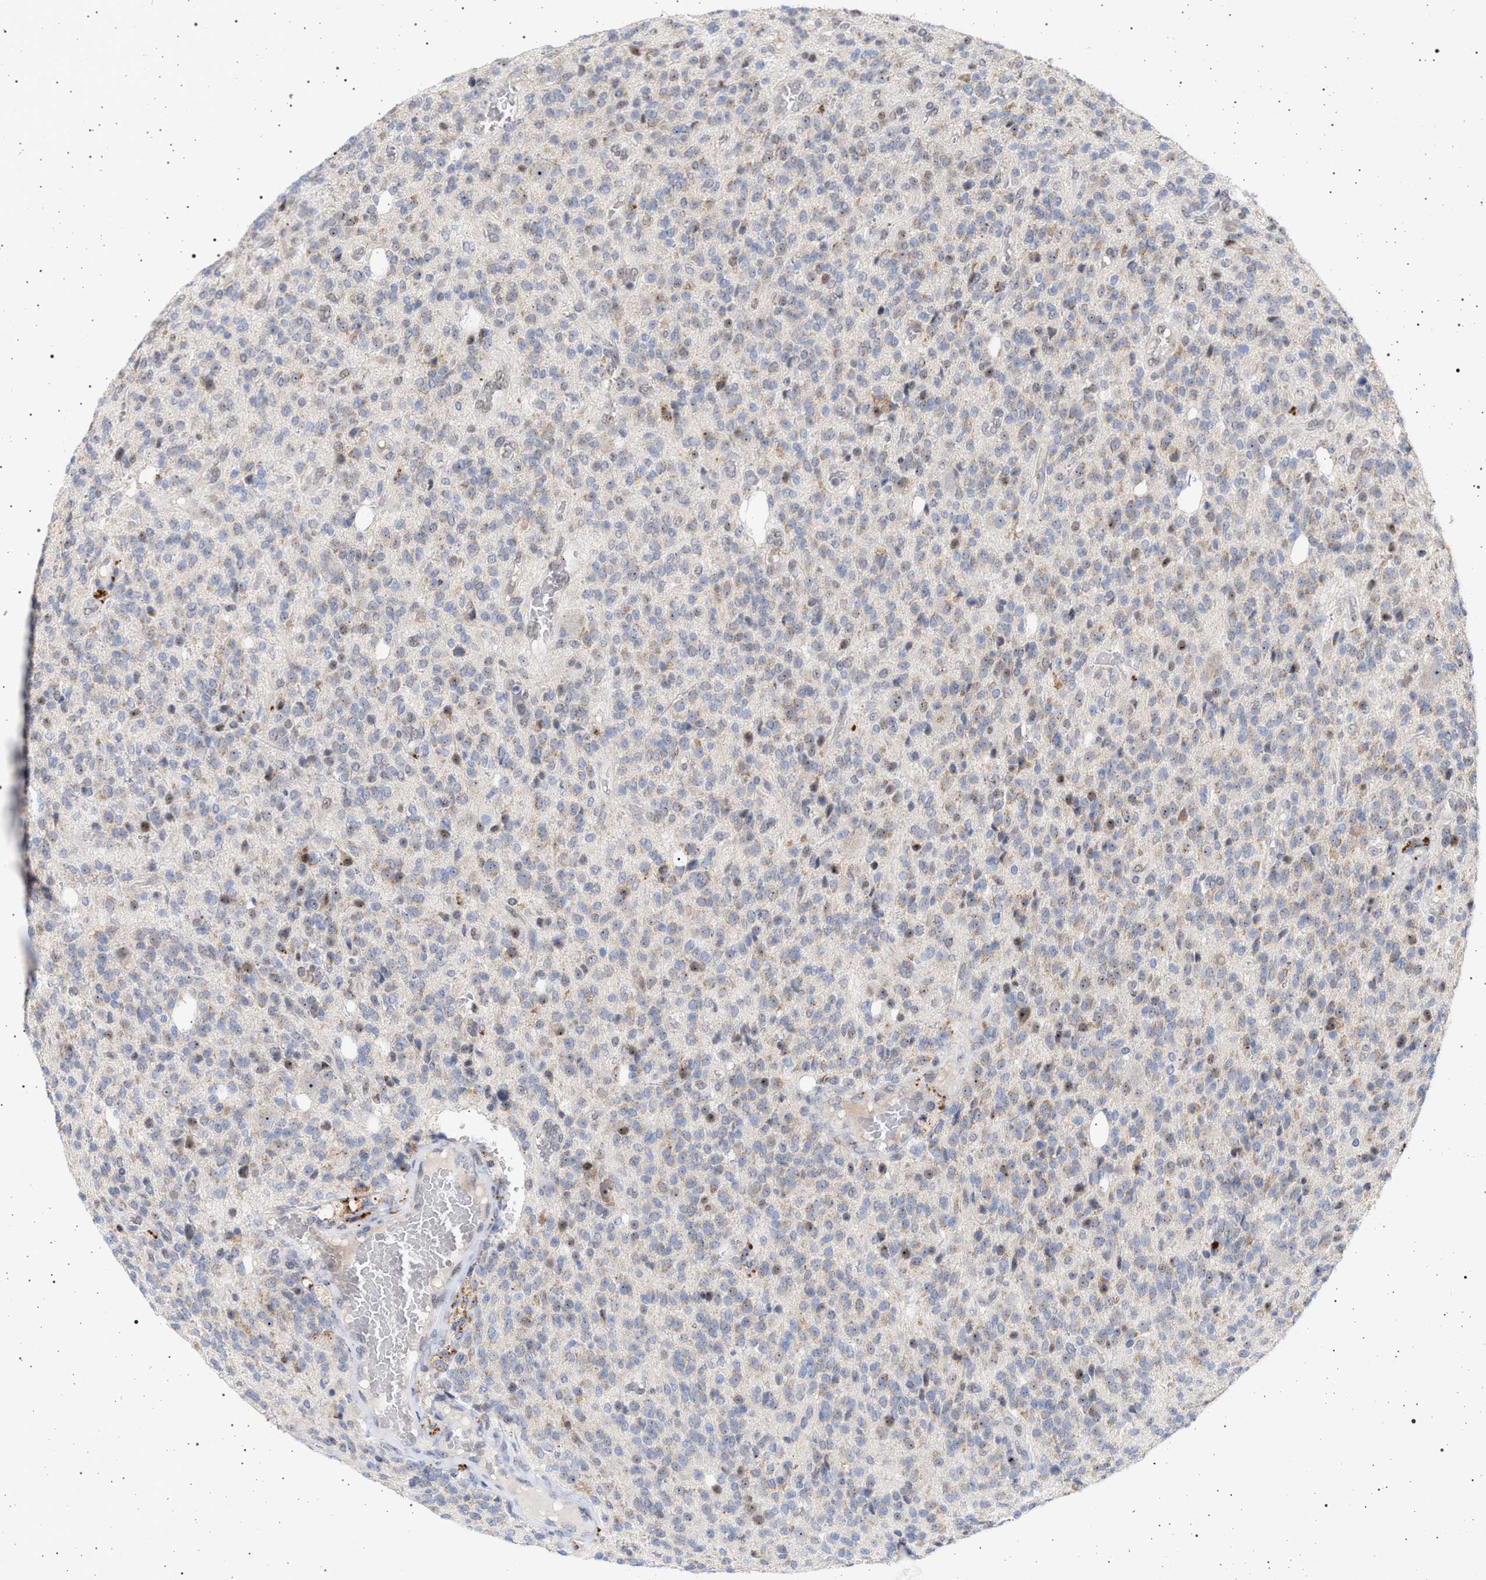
{"staining": {"intensity": "weak", "quantity": "<25%", "location": "cytoplasmic/membranous,nuclear"}, "tissue": "glioma", "cell_type": "Tumor cells", "image_type": "cancer", "snomed": [{"axis": "morphology", "description": "Glioma, malignant, High grade"}, {"axis": "topography", "description": "Brain"}], "caption": "Micrograph shows no protein positivity in tumor cells of high-grade glioma (malignant) tissue.", "gene": "ELAC2", "patient": {"sex": "male", "age": 34}}